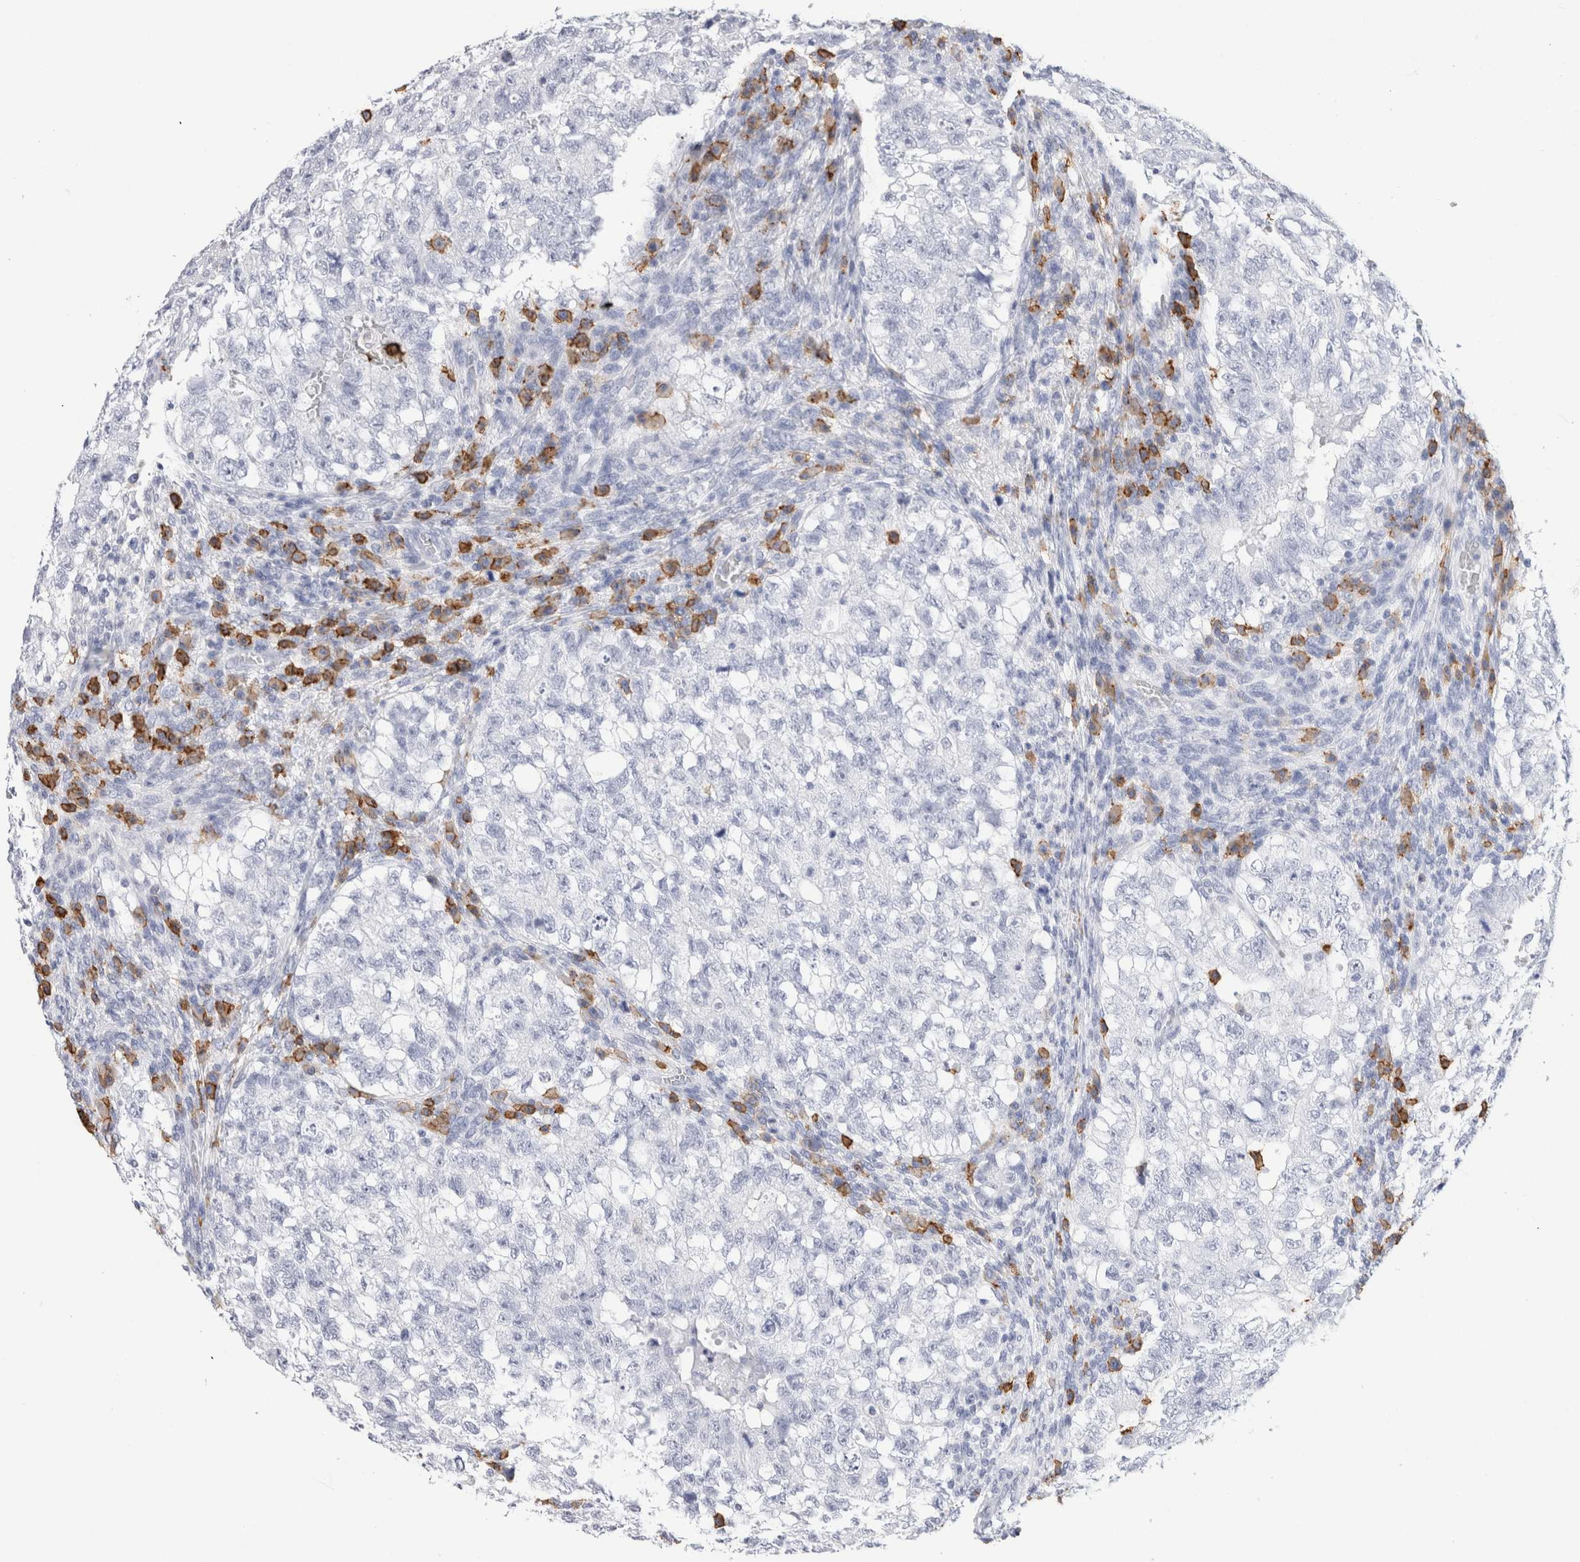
{"staining": {"intensity": "negative", "quantity": "none", "location": "none"}, "tissue": "testis cancer", "cell_type": "Tumor cells", "image_type": "cancer", "snomed": [{"axis": "morphology", "description": "Seminoma, NOS"}, {"axis": "morphology", "description": "Carcinoma, Embryonal, NOS"}, {"axis": "topography", "description": "Testis"}], "caption": "Immunohistochemistry (IHC) micrograph of human seminoma (testis) stained for a protein (brown), which displays no positivity in tumor cells.", "gene": "CD38", "patient": {"sex": "male", "age": 38}}